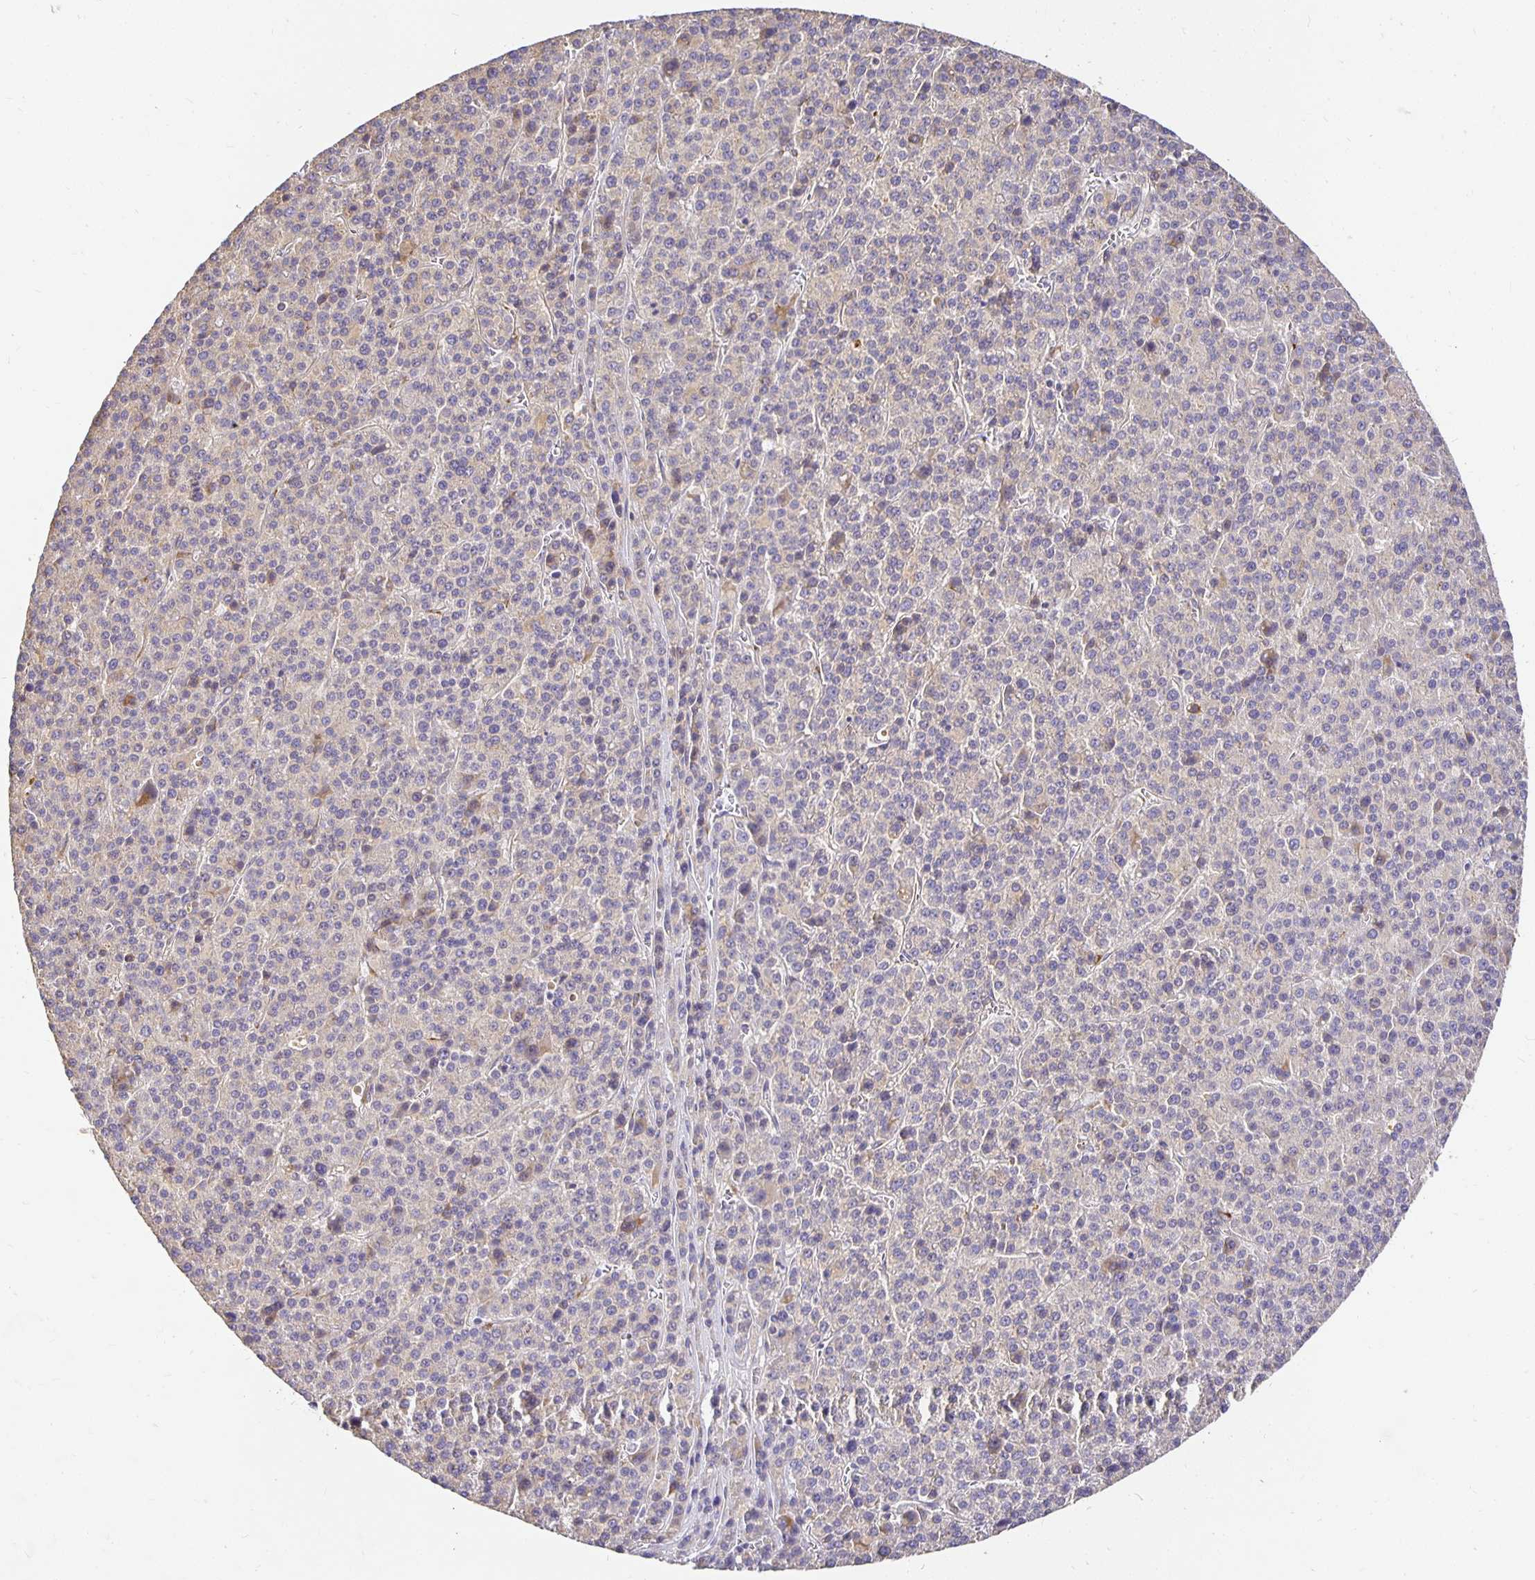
{"staining": {"intensity": "negative", "quantity": "none", "location": "none"}, "tissue": "liver cancer", "cell_type": "Tumor cells", "image_type": "cancer", "snomed": [{"axis": "morphology", "description": "Carcinoma, Hepatocellular, NOS"}, {"axis": "topography", "description": "Liver"}], "caption": "Tumor cells show no significant protein expression in hepatocellular carcinoma (liver).", "gene": "PLOD1", "patient": {"sex": "female", "age": 58}}